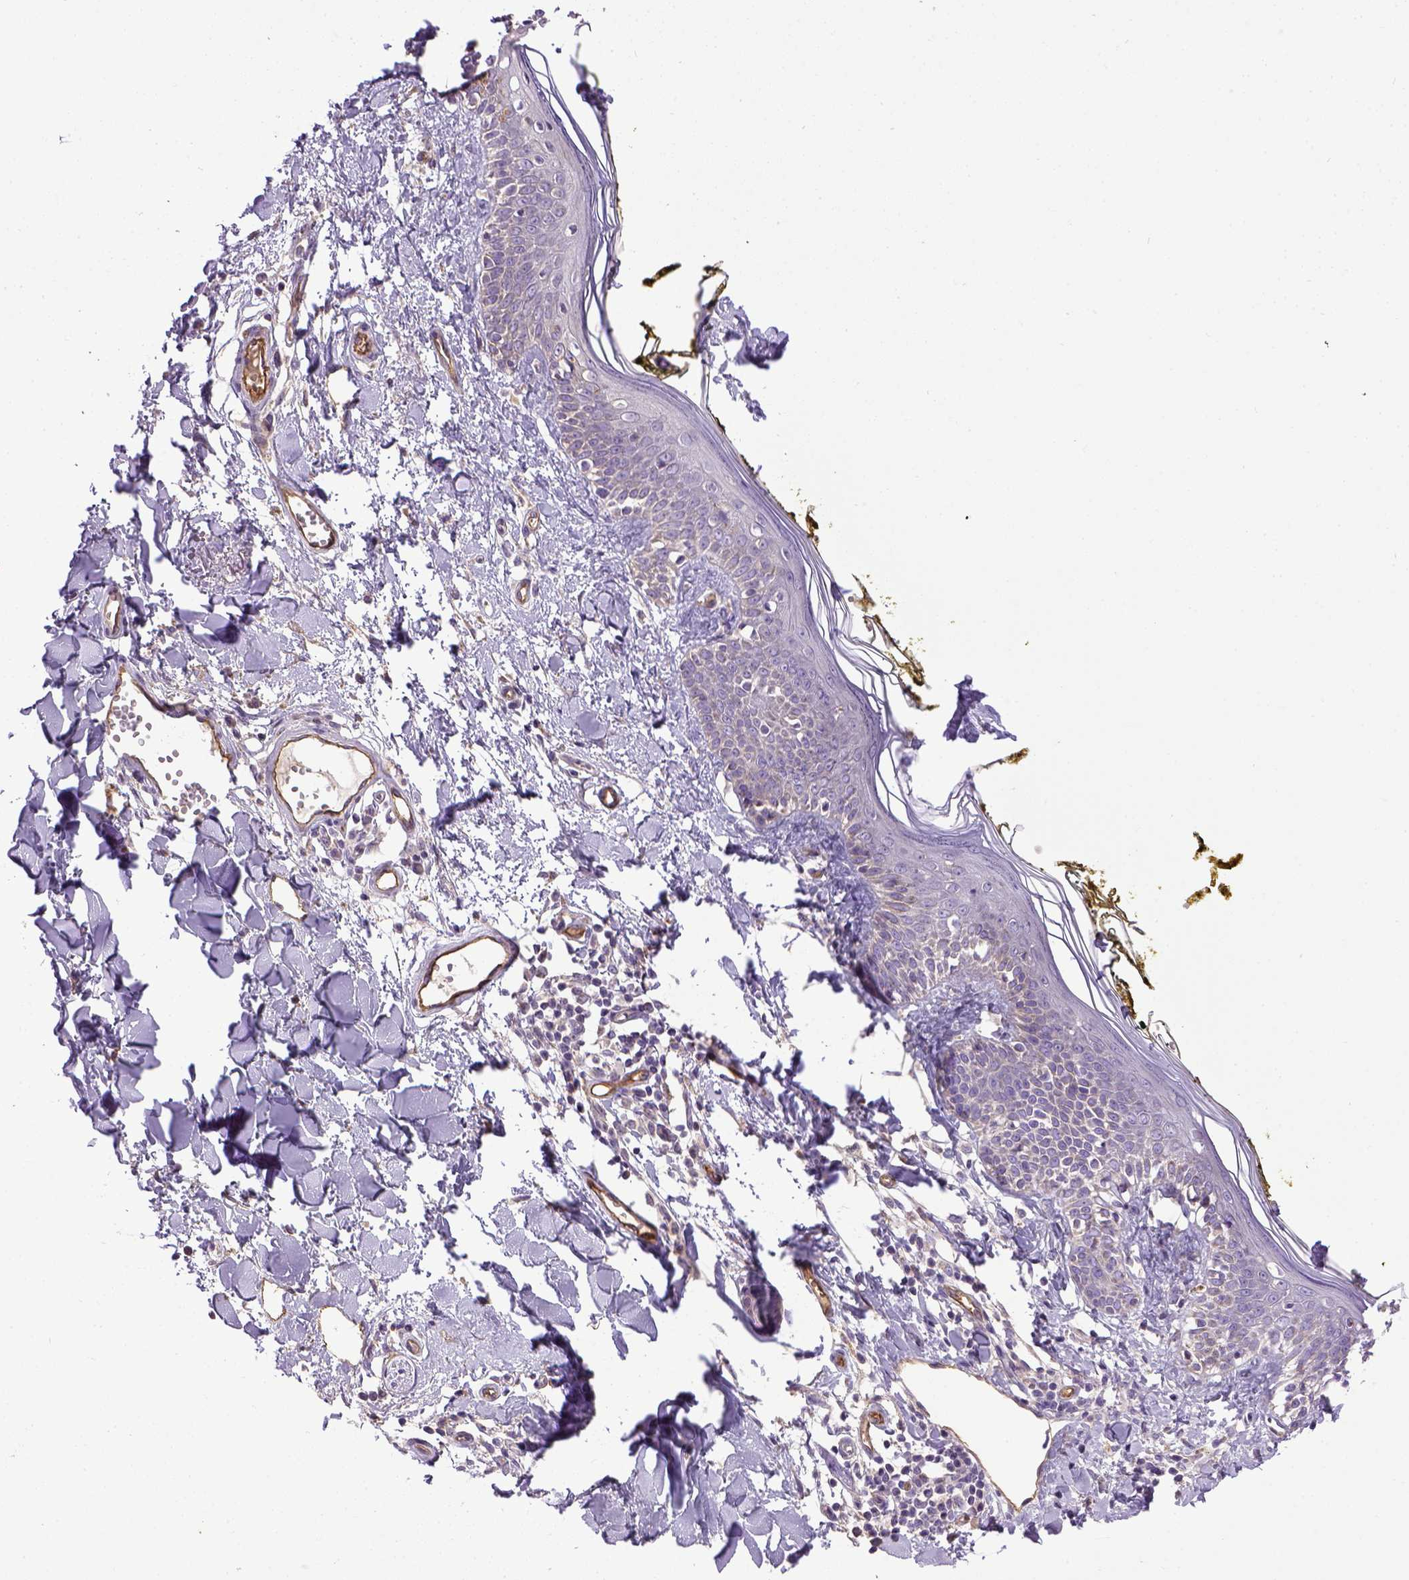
{"staining": {"intensity": "negative", "quantity": "none", "location": "none"}, "tissue": "skin", "cell_type": "Fibroblasts", "image_type": "normal", "snomed": [{"axis": "morphology", "description": "Normal tissue, NOS"}, {"axis": "topography", "description": "Skin"}], "caption": "IHC image of normal skin: human skin stained with DAB exhibits no significant protein positivity in fibroblasts.", "gene": "ENG", "patient": {"sex": "male", "age": 76}}